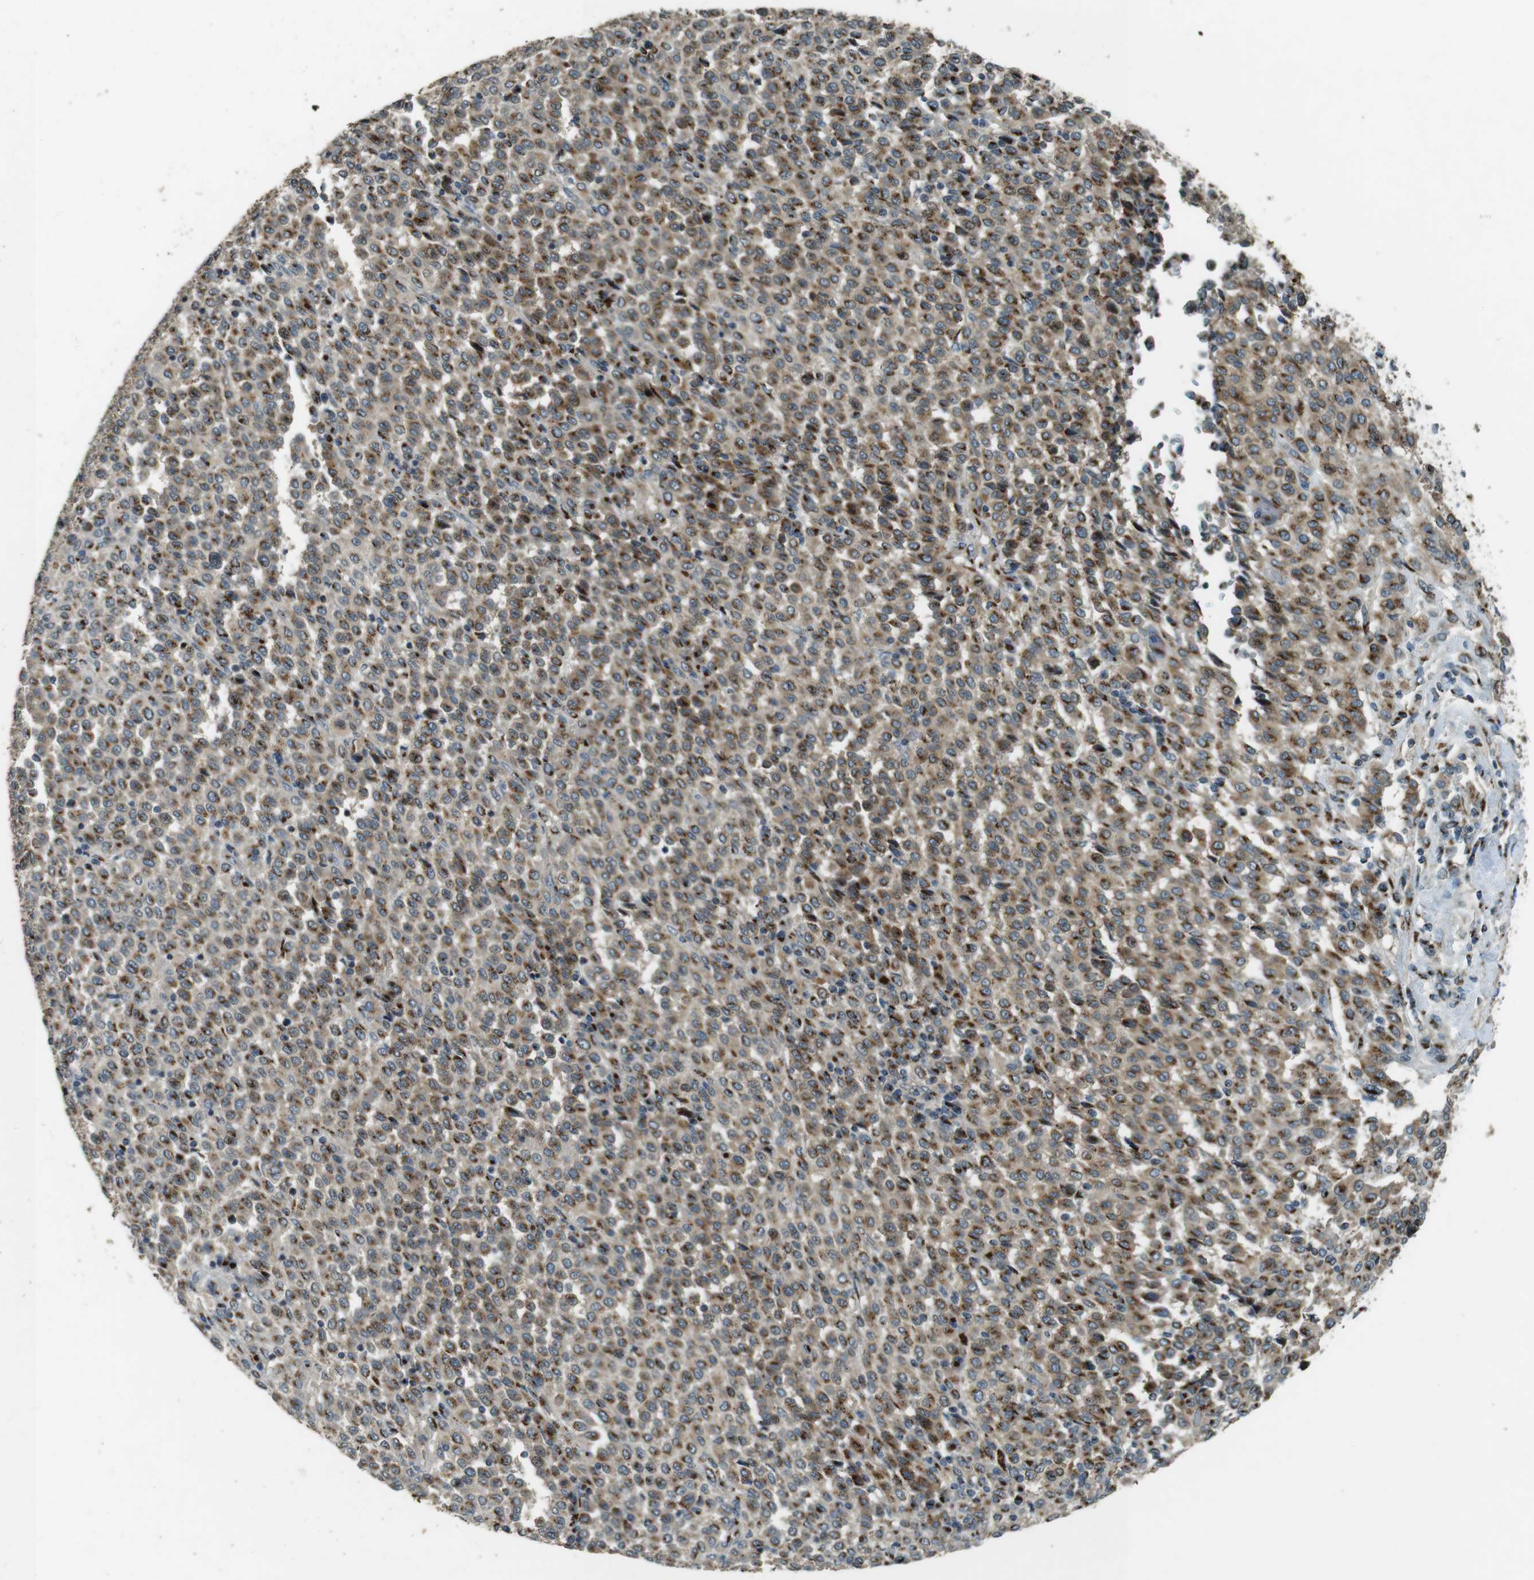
{"staining": {"intensity": "moderate", "quantity": ">75%", "location": "cytoplasmic/membranous"}, "tissue": "melanoma", "cell_type": "Tumor cells", "image_type": "cancer", "snomed": [{"axis": "morphology", "description": "Malignant melanoma, Metastatic site"}, {"axis": "topography", "description": "Pancreas"}], "caption": "Immunohistochemical staining of human melanoma reveals moderate cytoplasmic/membranous protein staining in approximately >75% of tumor cells. The staining was performed using DAB to visualize the protein expression in brown, while the nuclei were stained in blue with hematoxylin (Magnification: 20x).", "gene": "TMEM115", "patient": {"sex": "female", "age": 30}}